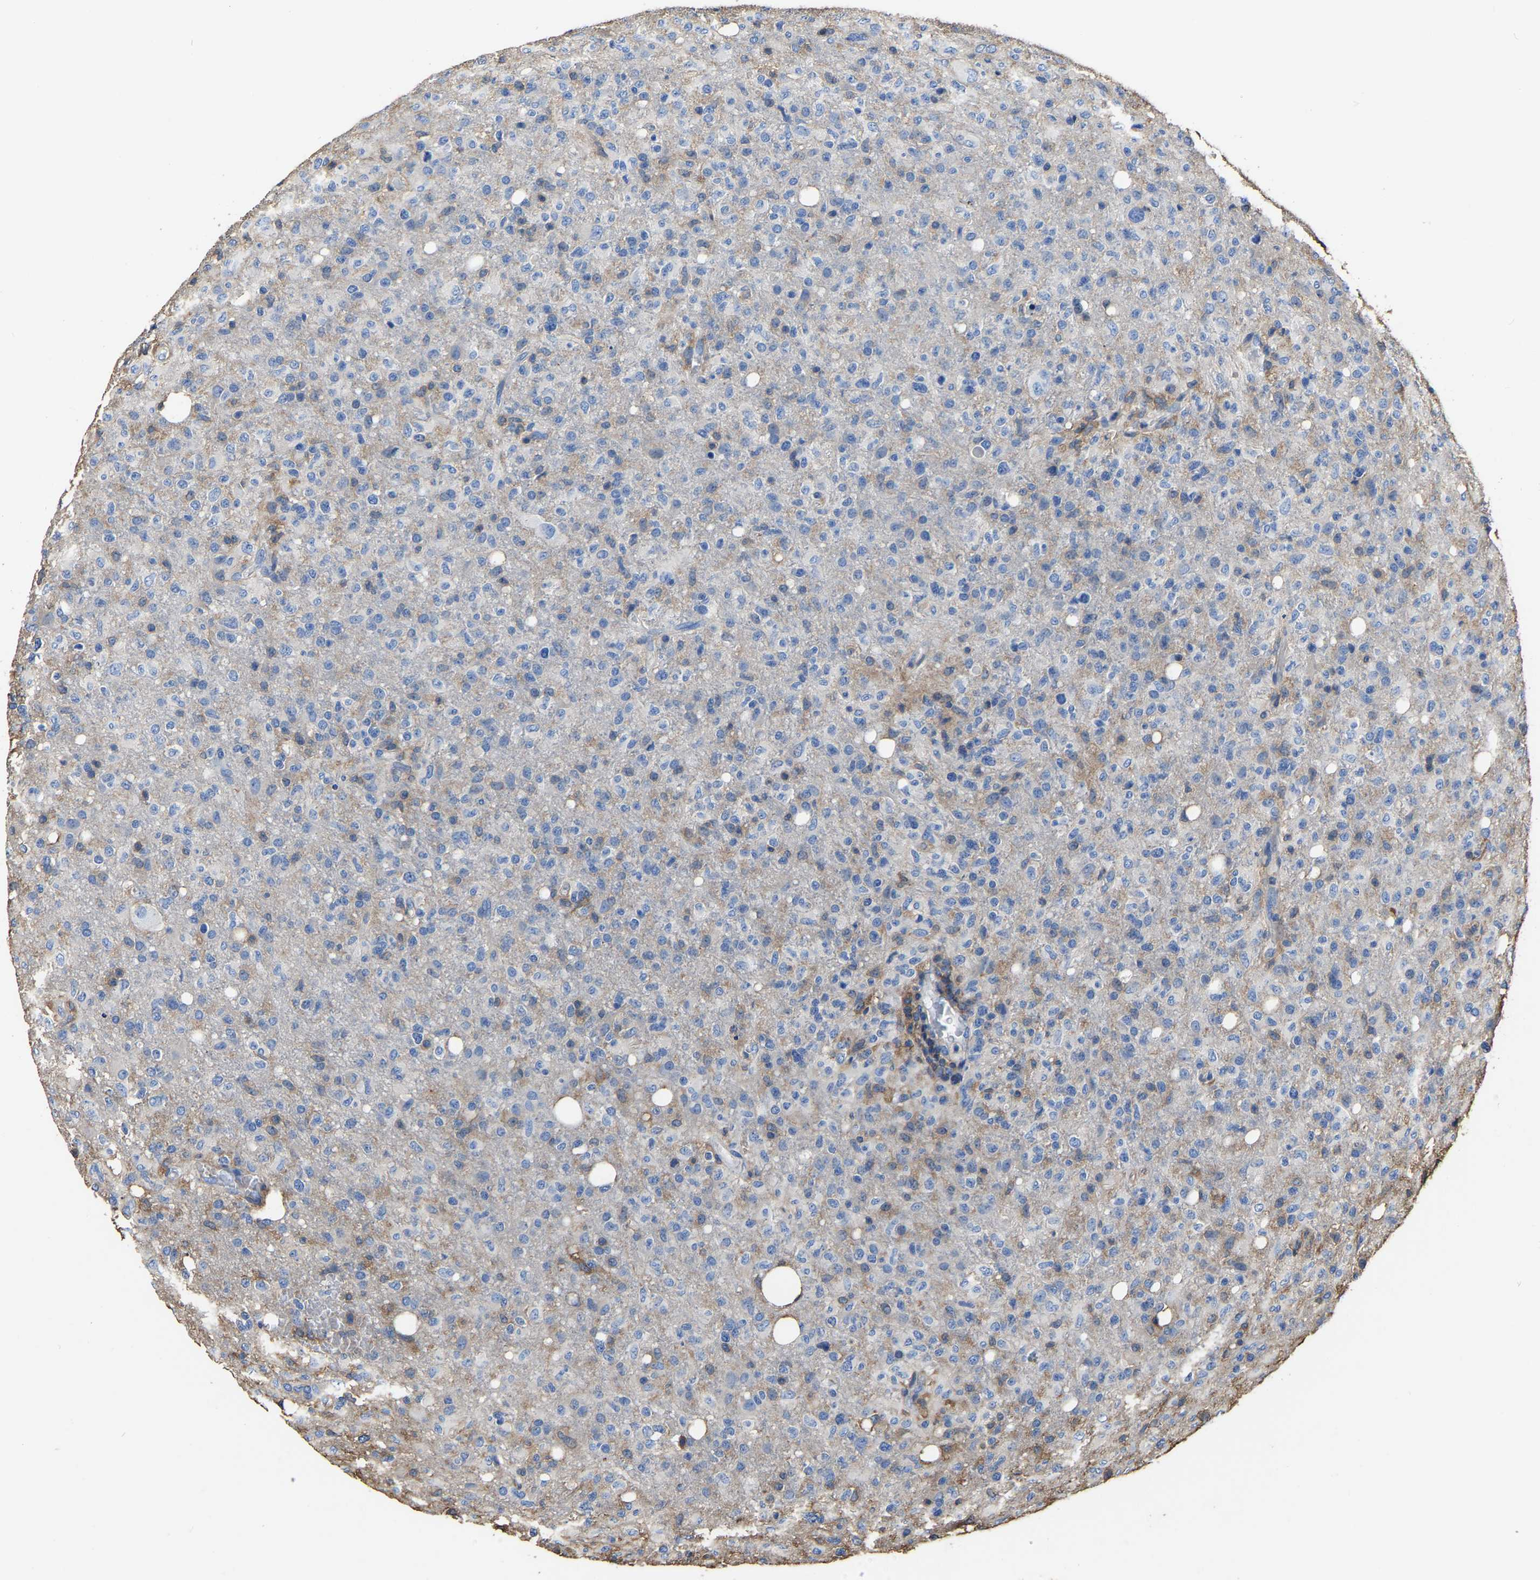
{"staining": {"intensity": "weak", "quantity": "<25%", "location": "cytoplasmic/membranous"}, "tissue": "glioma", "cell_type": "Tumor cells", "image_type": "cancer", "snomed": [{"axis": "morphology", "description": "Glioma, malignant, High grade"}, {"axis": "topography", "description": "Brain"}], "caption": "IHC histopathology image of high-grade glioma (malignant) stained for a protein (brown), which shows no expression in tumor cells. The staining is performed using DAB brown chromogen with nuclei counter-stained in using hematoxylin.", "gene": "ARMT1", "patient": {"sex": "female", "age": 57}}